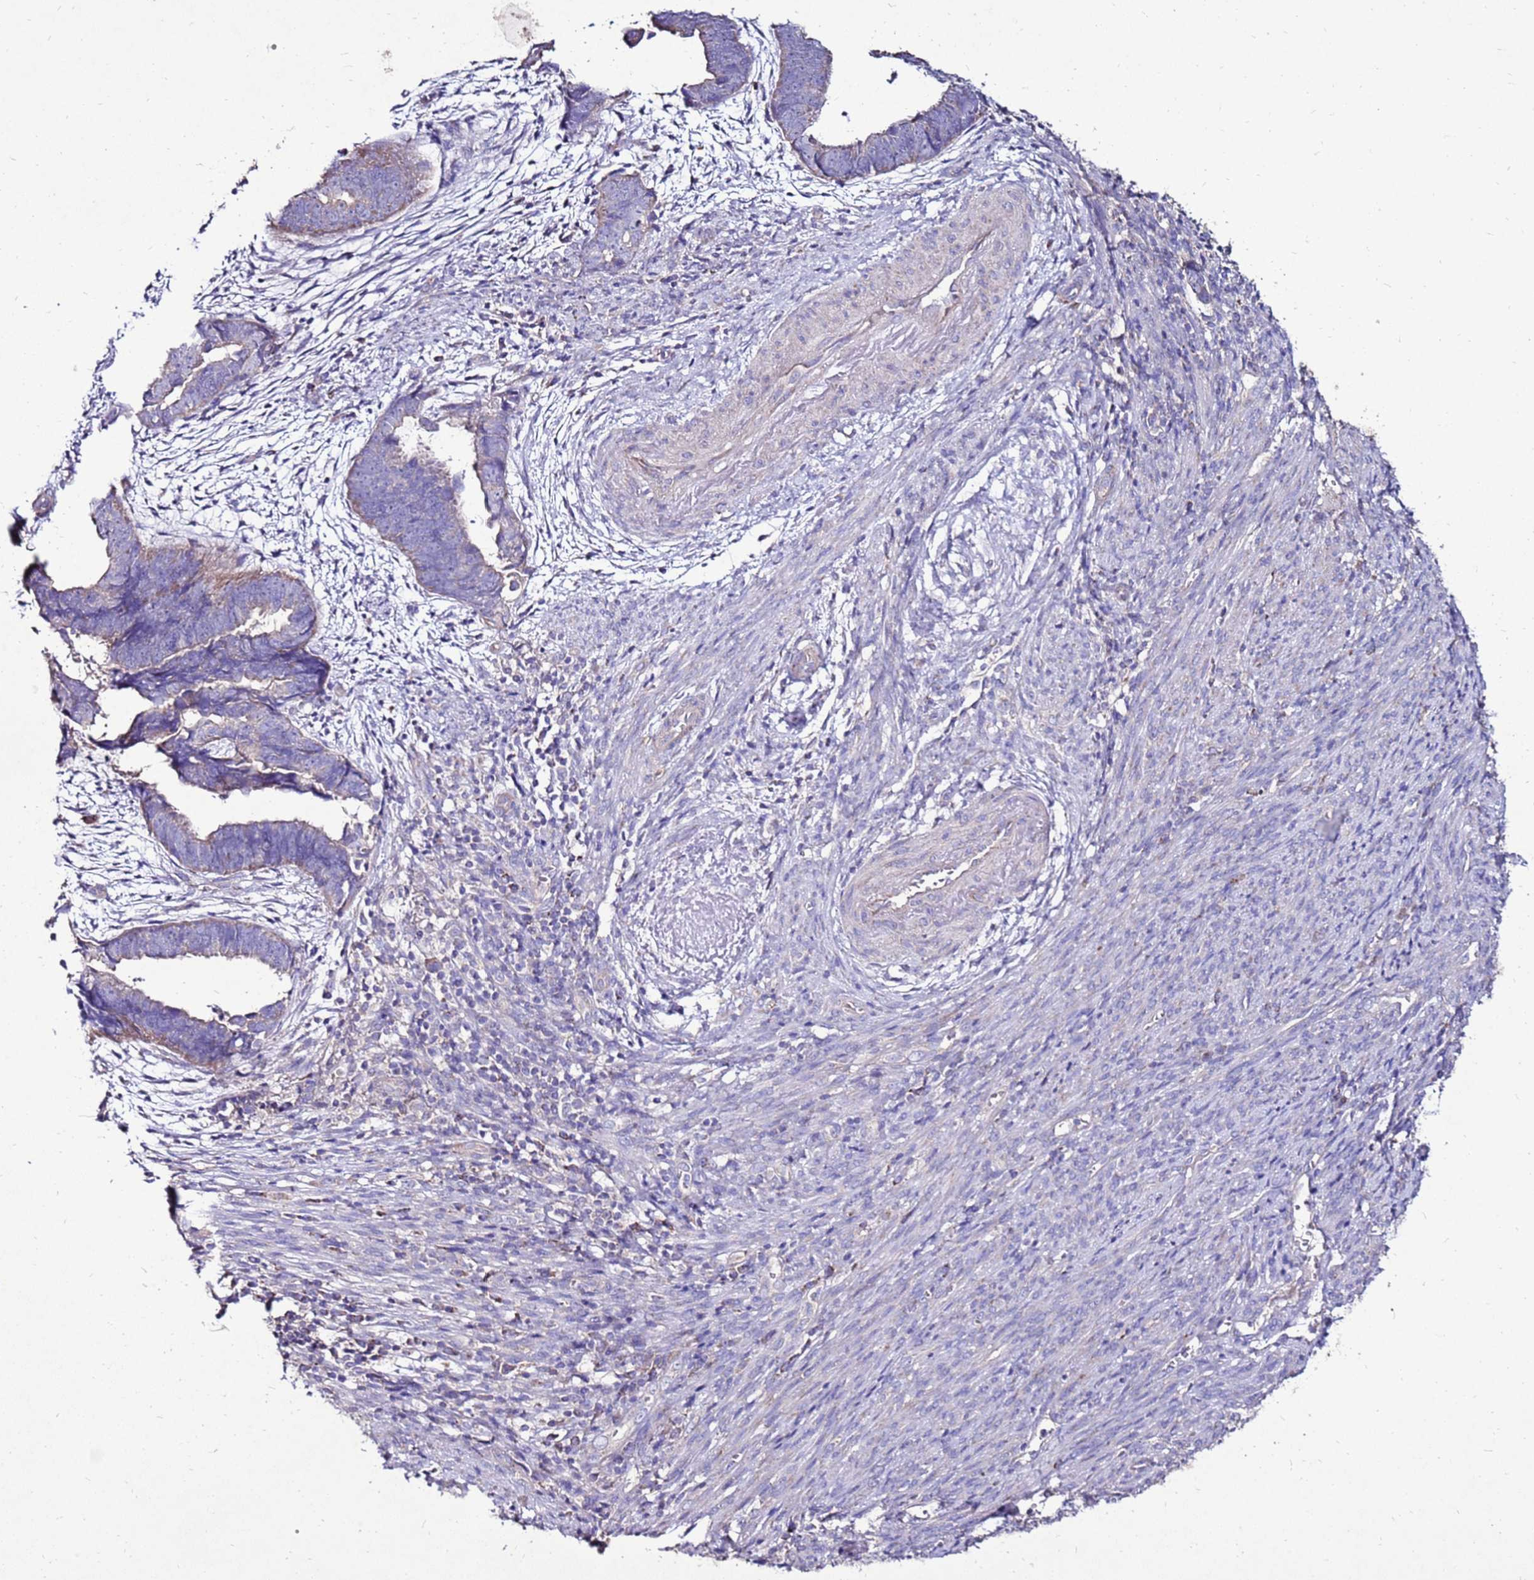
{"staining": {"intensity": "weak", "quantity": "<25%", "location": "cytoplasmic/membranous"}, "tissue": "endometrial cancer", "cell_type": "Tumor cells", "image_type": "cancer", "snomed": [{"axis": "morphology", "description": "Adenocarcinoma, NOS"}, {"axis": "topography", "description": "Endometrium"}], "caption": "Tumor cells show no significant protein positivity in adenocarcinoma (endometrial).", "gene": "TMEM106C", "patient": {"sex": "female", "age": 75}}